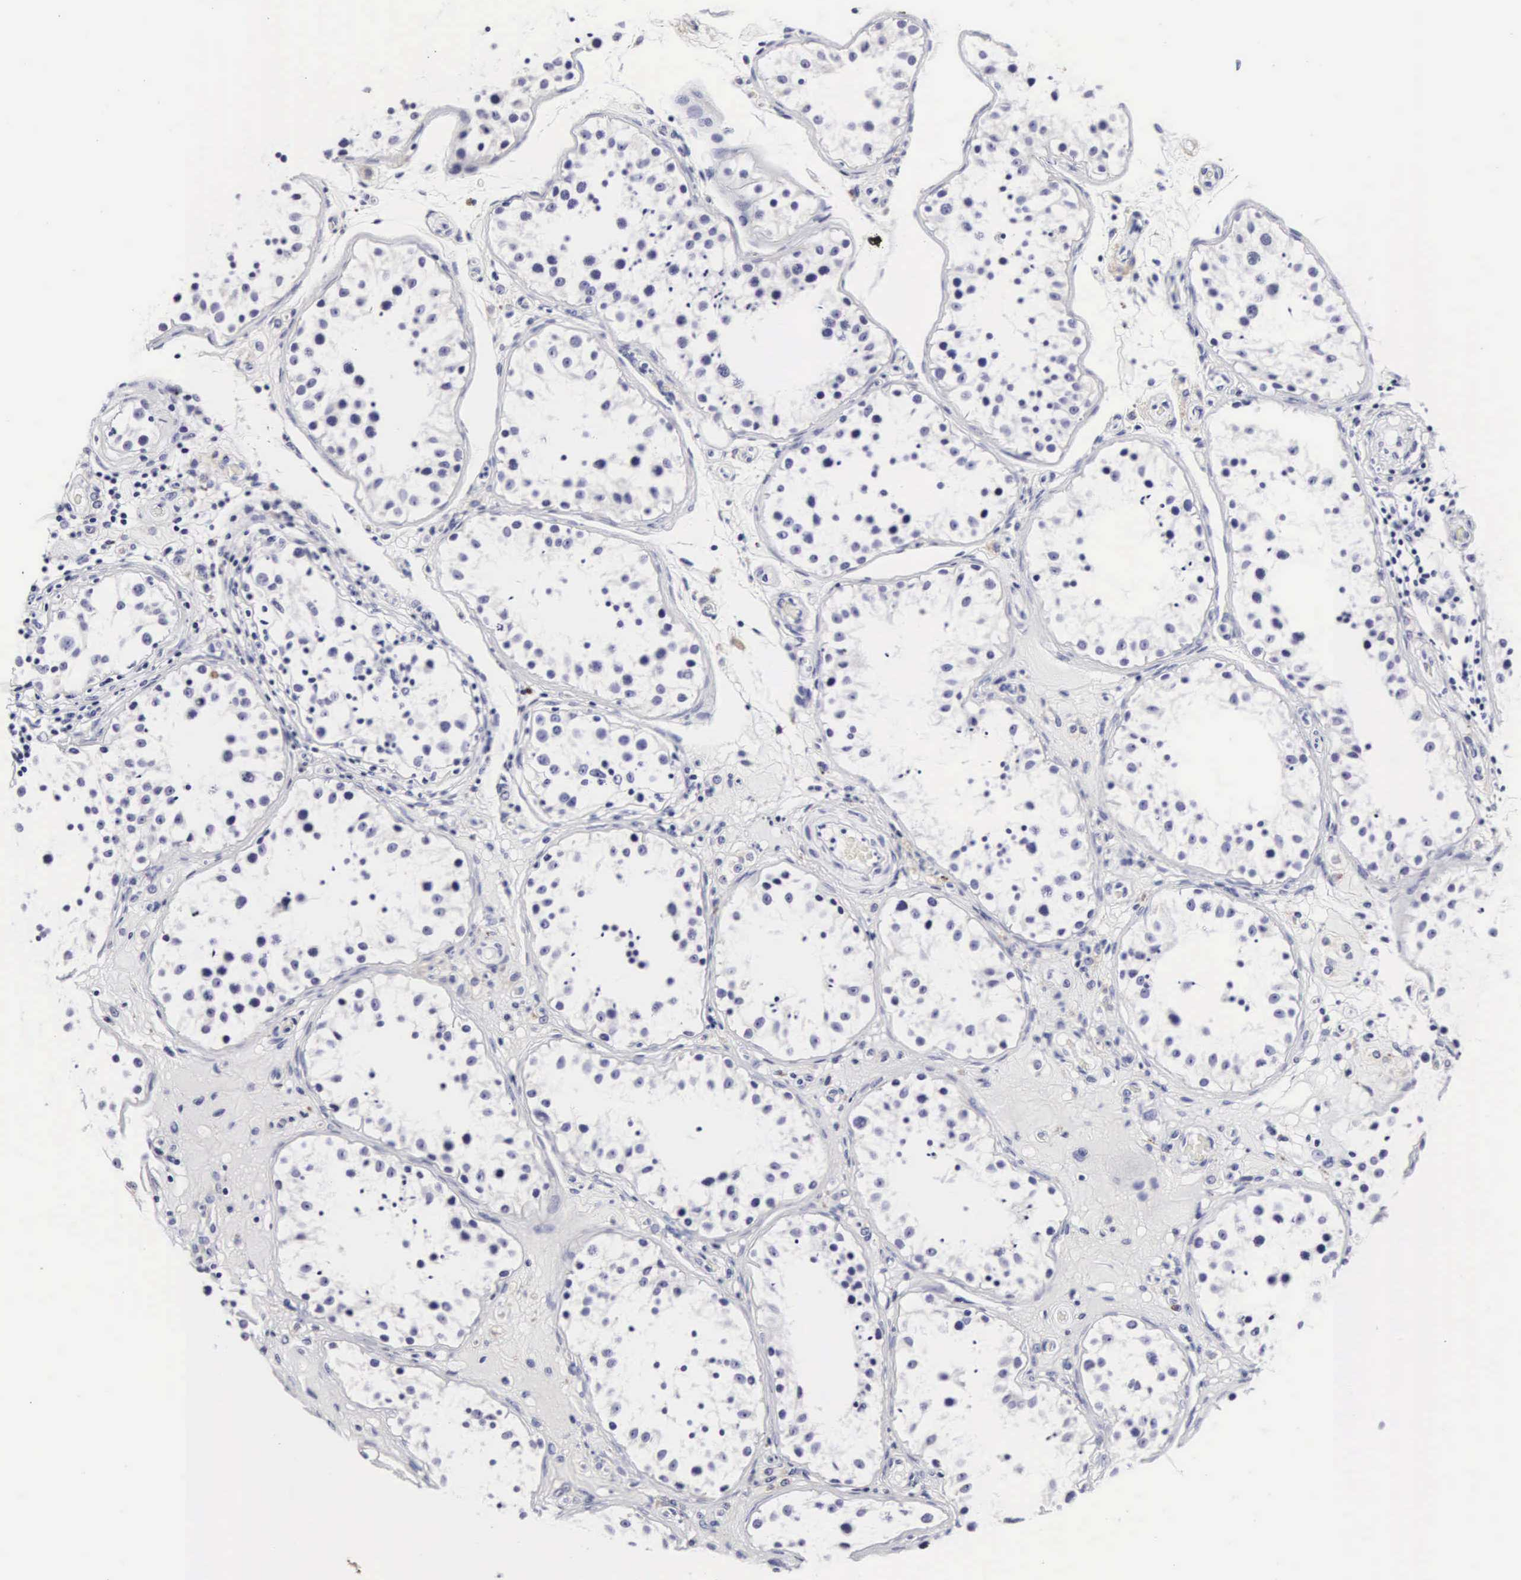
{"staining": {"intensity": "negative", "quantity": "none", "location": "none"}, "tissue": "testis", "cell_type": "Cells in seminiferous ducts", "image_type": "normal", "snomed": [{"axis": "morphology", "description": "Normal tissue, NOS"}, {"axis": "topography", "description": "Testis"}], "caption": "Image shows no protein positivity in cells in seminiferous ducts of benign testis.", "gene": "RNASE6", "patient": {"sex": "male", "age": 24}}